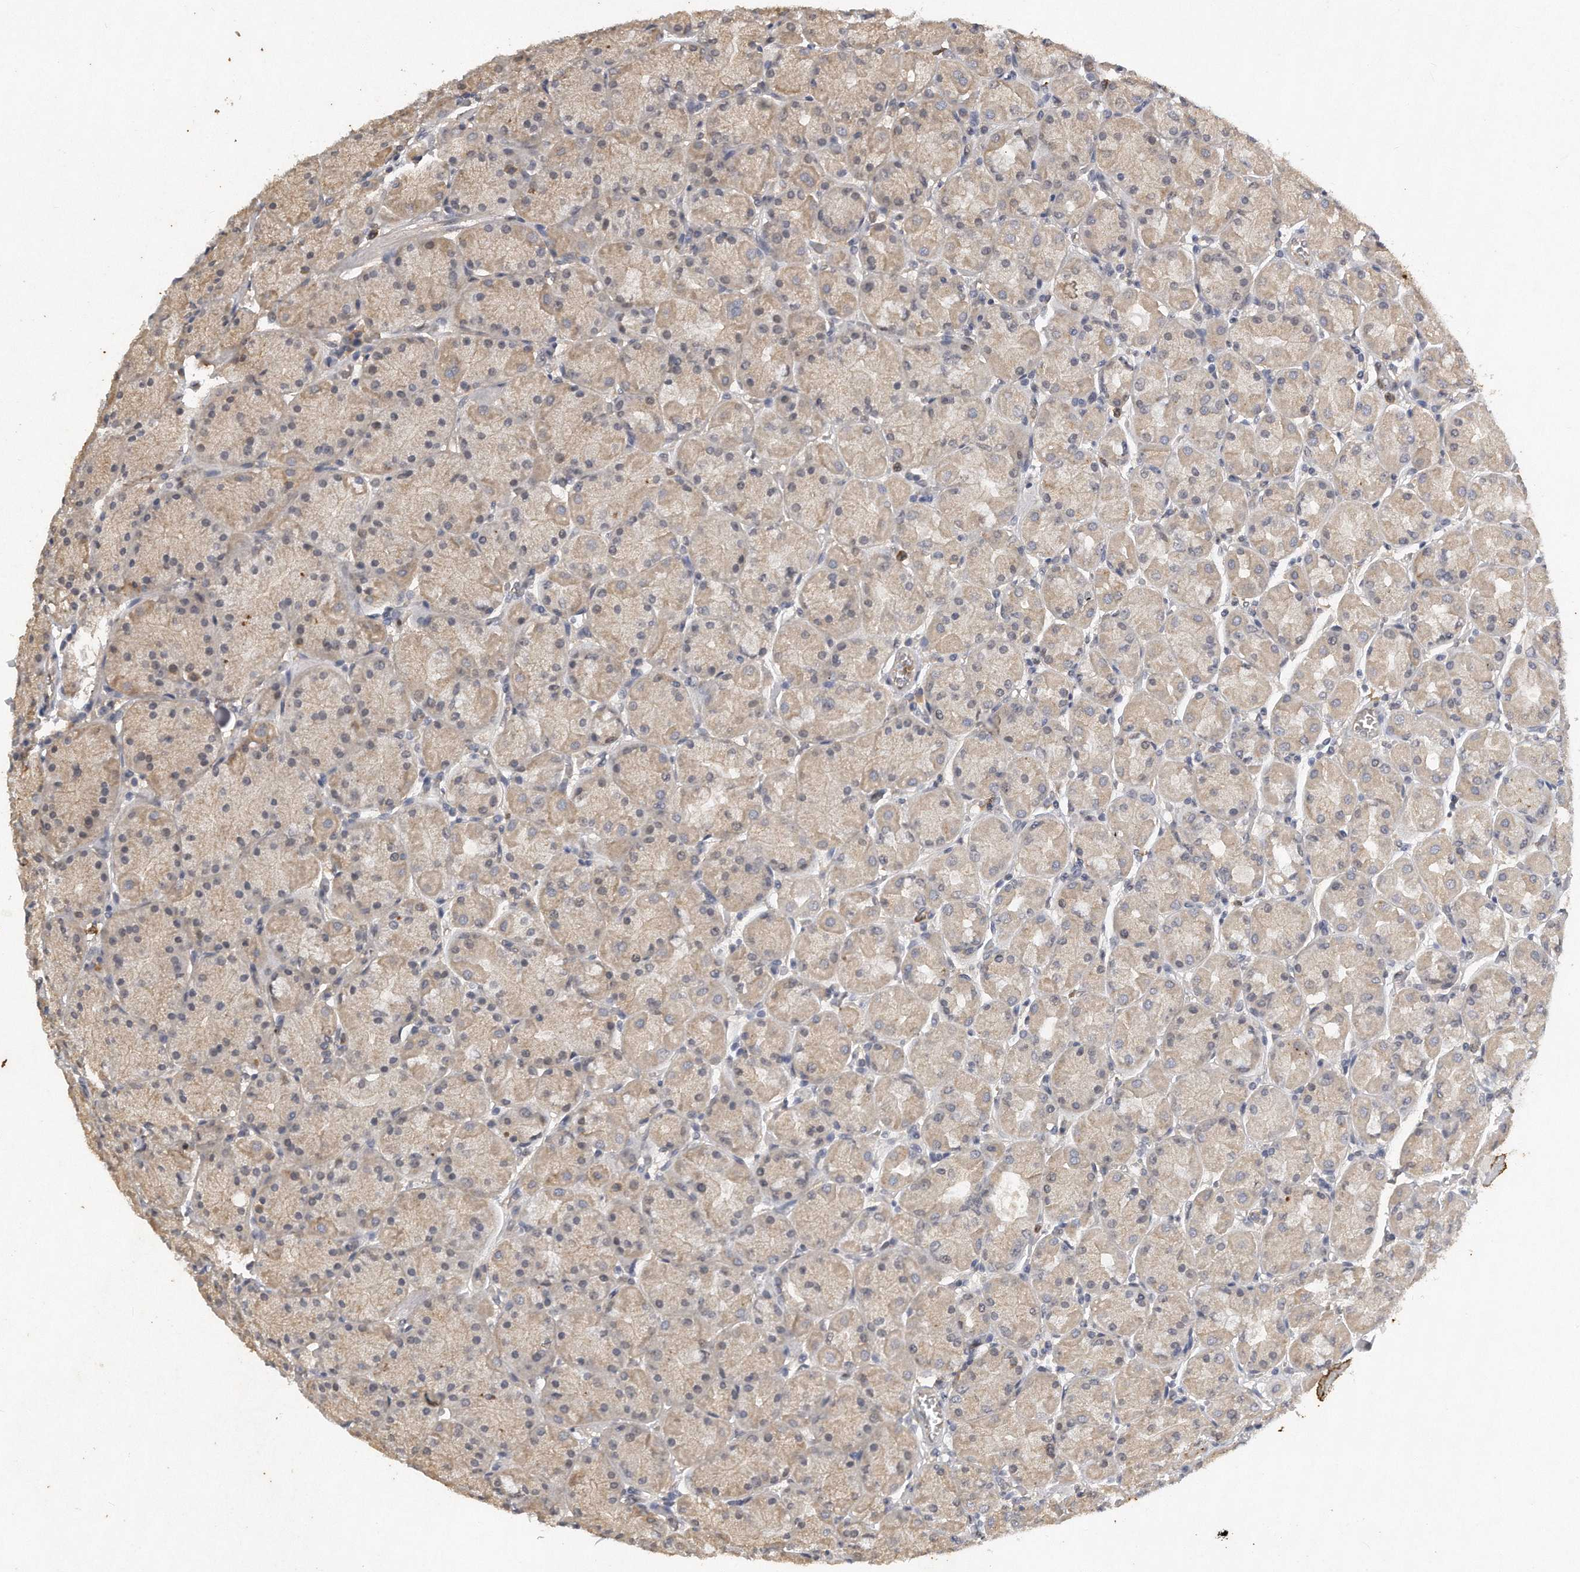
{"staining": {"intensity": "moderate", "quantity": "25%-75%", "location": "cytoplasmic/membranous"}, "tissue": "stomach", "cell_type": "Glandular cells", "image_type": "normal", "snomed": [{"axis": "morphology", "description": "Normal tissue, NOS"}, {"axis": "topography", "description": "Stomach, upper"}], "caption": "This is a micrograph of immunohistochemistry (IHC) staining of normal stomach, which shows moderate positivity in the cytoplasmic/membranous of glandular cells.", "gene": "CAMK1", "patient": {"sex": "female", "age": 56}}